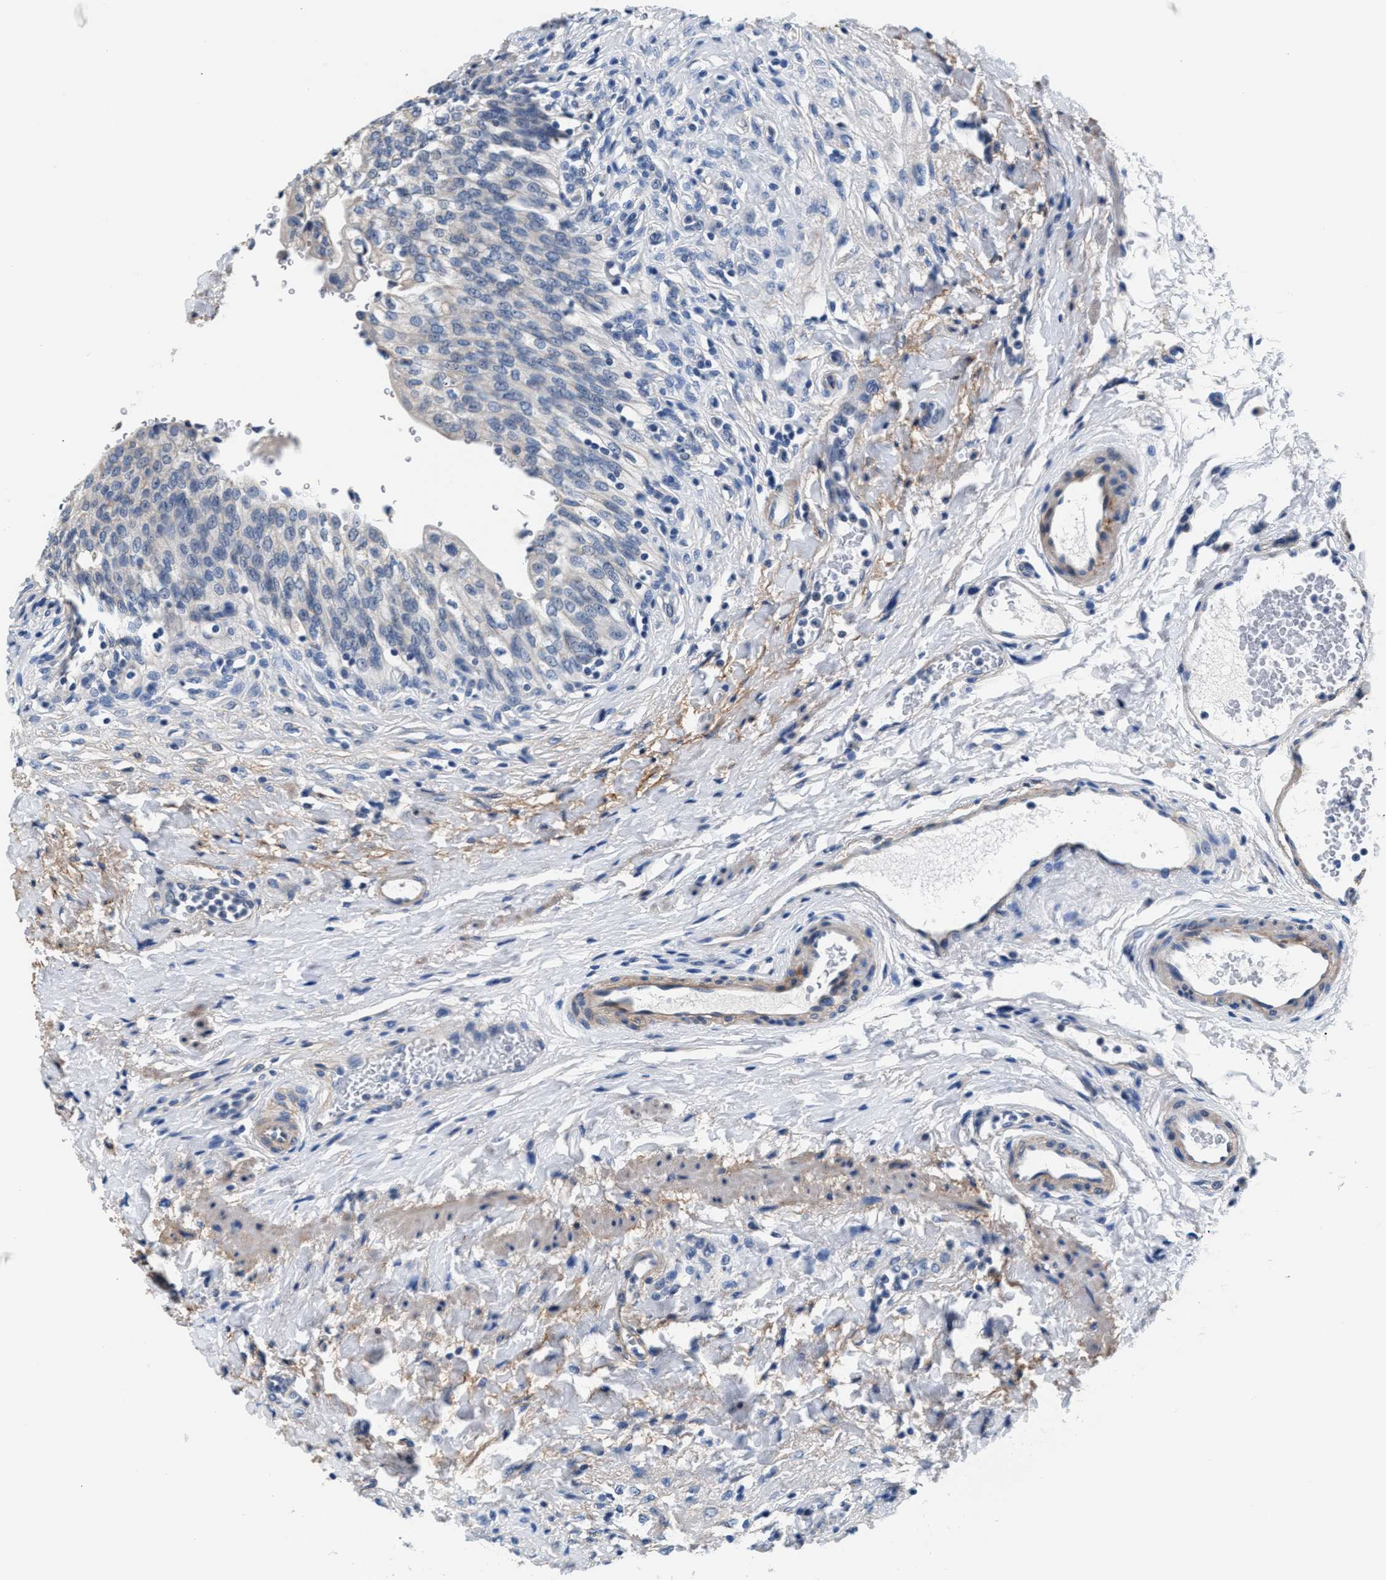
{"staining": {"intensity": "negative", "quantity": "none", "location": "none"}, "tissue": "urinary bladder", "cell_type": "Urothelial cells", "image_type": "normal", "snomed": [{"axis": "morphology", "description": "Urothelial carcinoma, High grade"}, {"axis": "topography", "description": "Urinary bladder"}], "caption": "High power microscopy photomicrograph of an IHC histopathology image of benign urinary bladder, revealing no significant positivity in urothelial cells.", "gene": "MYH3", "patient": {"sex": "male", "age": 46}}